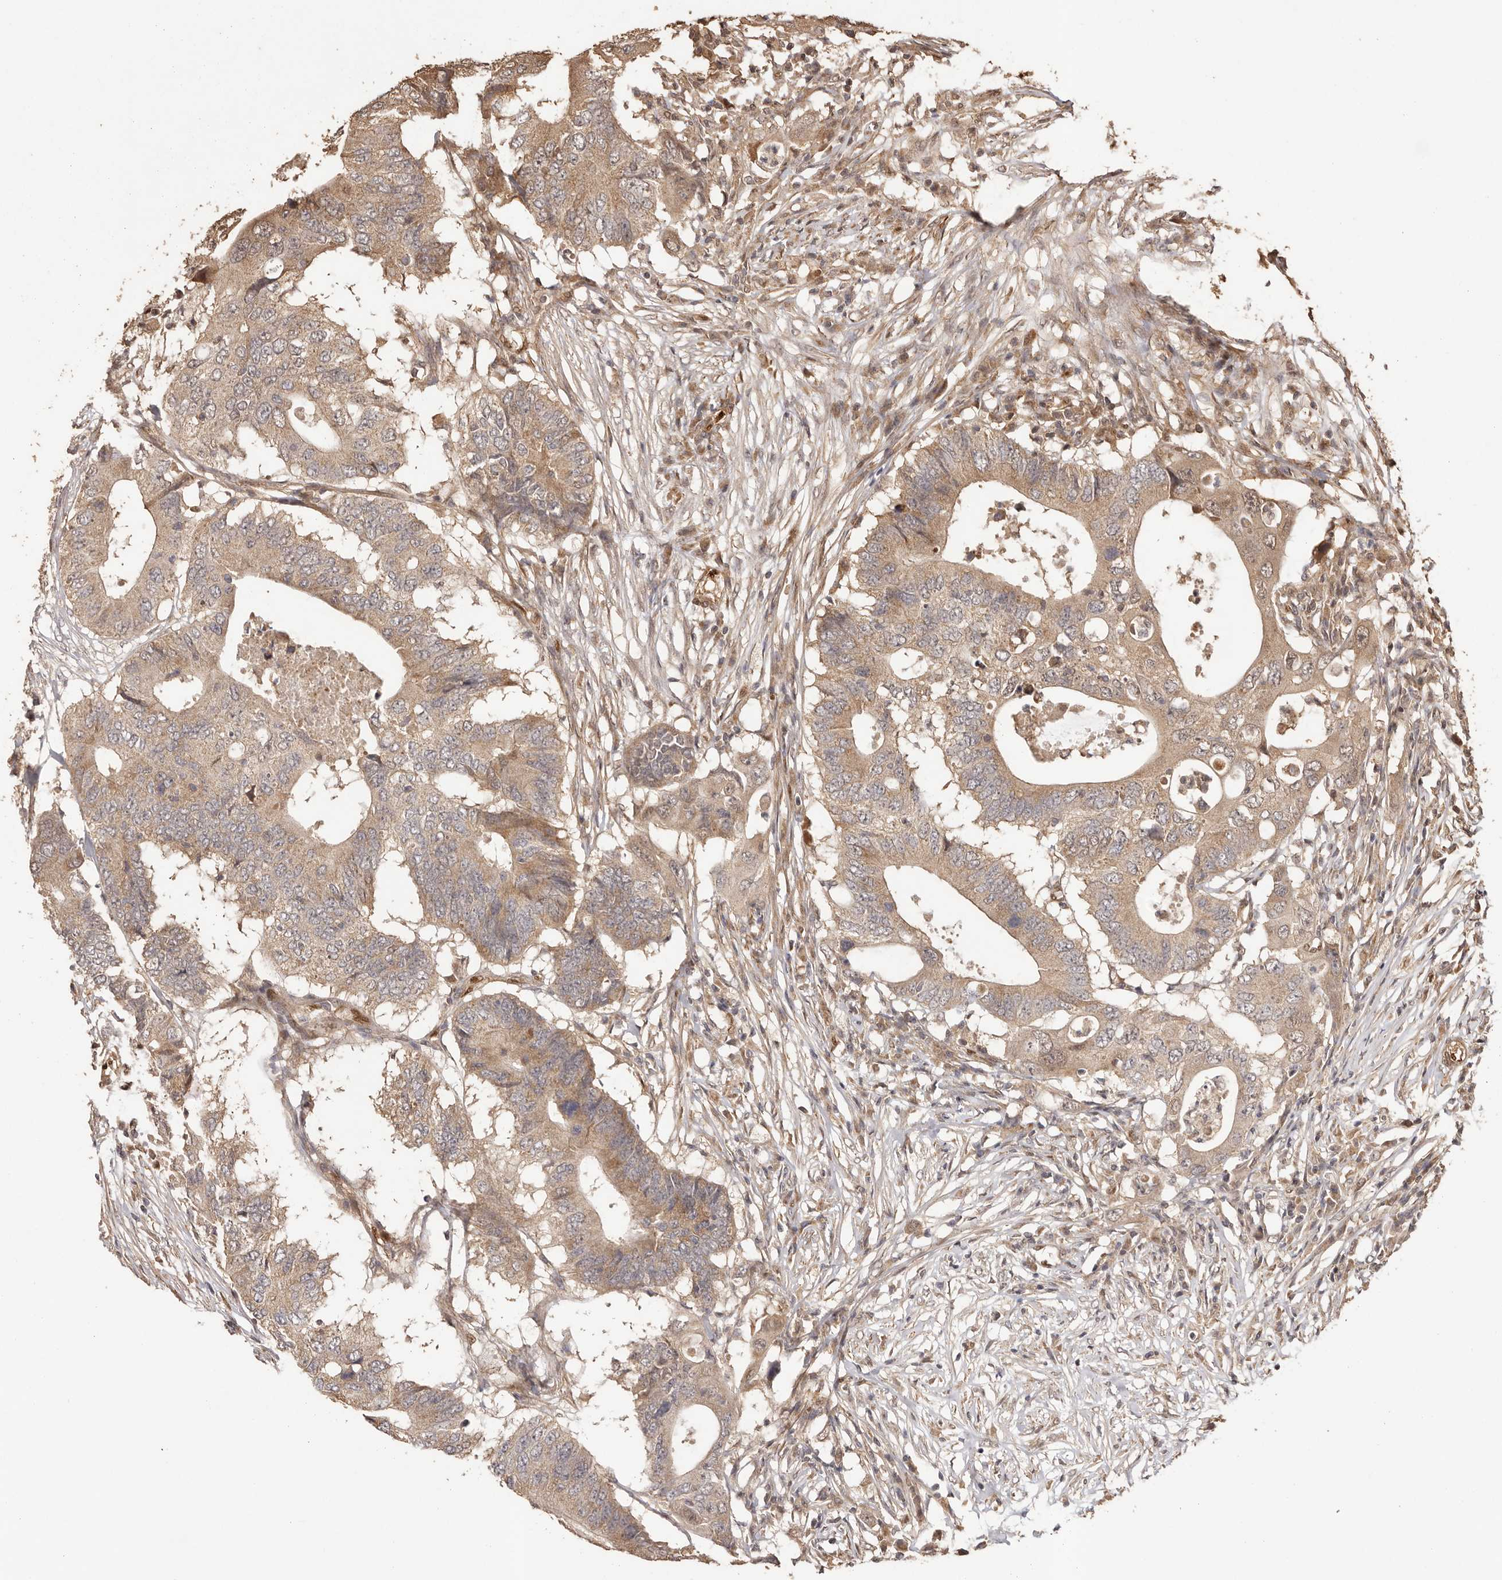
{"staining": {"intensity": "moderate", "quantity": ">75%", "location": "cytoplasmic/membranous"}, "tissue": "colorectal cancer", "cell_type": "Tumor cells", "image_type": "cancer", "snomed": [{"axis": "morphology", "description": "Adenocarcinoma, NOS"}, {"axis": "topography", "description": "Colon"}], "caption": "DAB immunohistochemical staining of adenocarcinoma (colorectal) demonstrates moderate cytoplasmic/membranous protein positivity in approximately >75% of tumor cells.", "gene": "UBR2", "patient": {"sex": "male", "age": 71}}